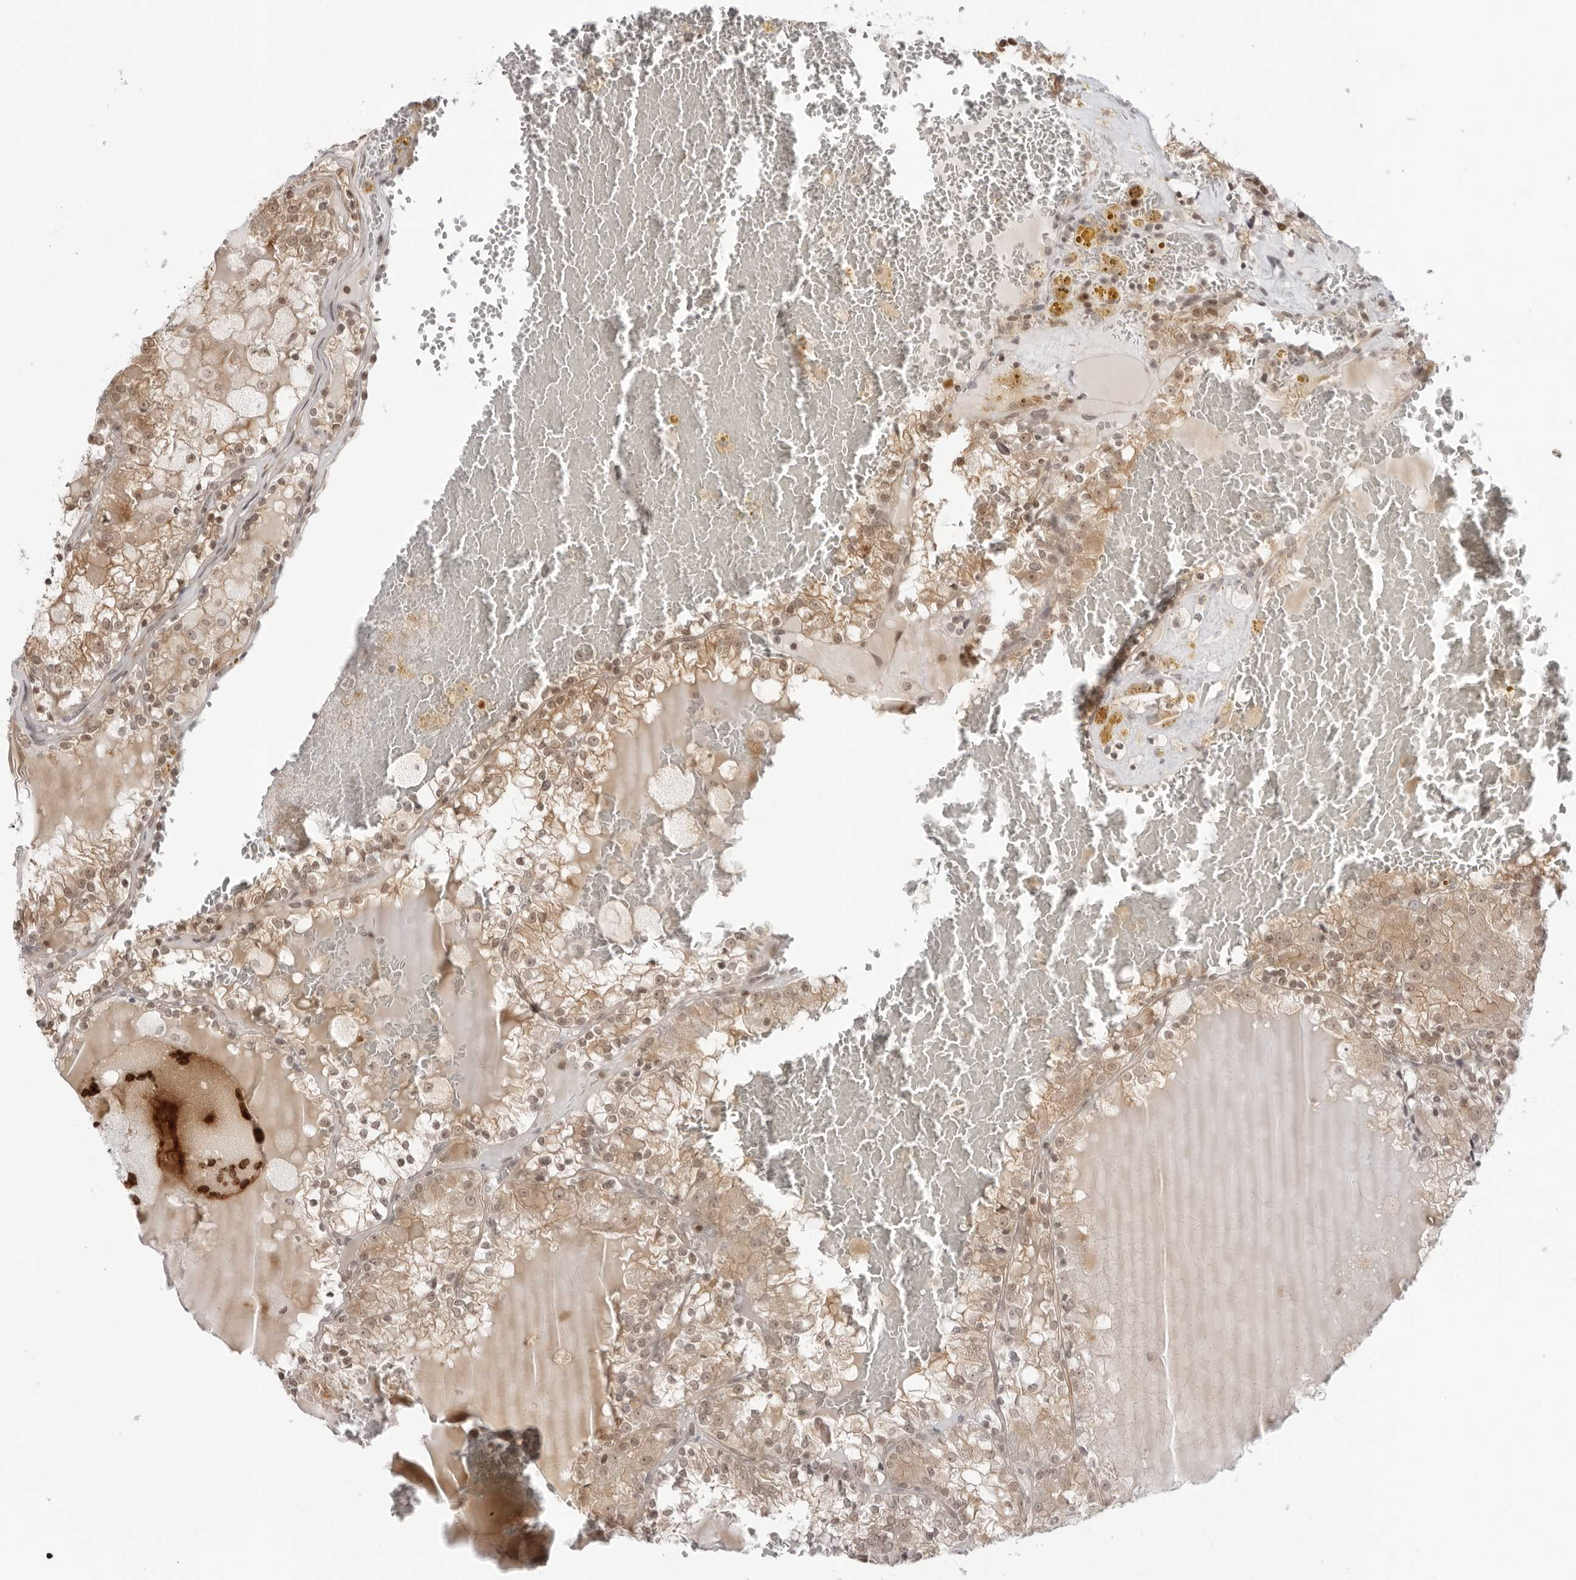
{"staining": {"intensity": "weak", "quantity": "25%-75%", "location": "cytoplasmic/membranous,nuclear"}, "tissue": "renal cancer", "cell_type": "Tumor cells", "image_type": "cancer", "snomed": [{"axis": "morphology", "description": "Adenocarcinoma, NOS"}, {"axis": "topography", "description": "Kidney"}], "caption": "DAB (3,3'-diaminobenzidine) immunohistochemical staining of adenocarcinoma (renal) exhibits weak cytoplasmic/membranous and nuclear protein expression in about 25%-75% of tumor cells.", "gene": "RNF146", "patient": {"sex": "female", "age": 56}}